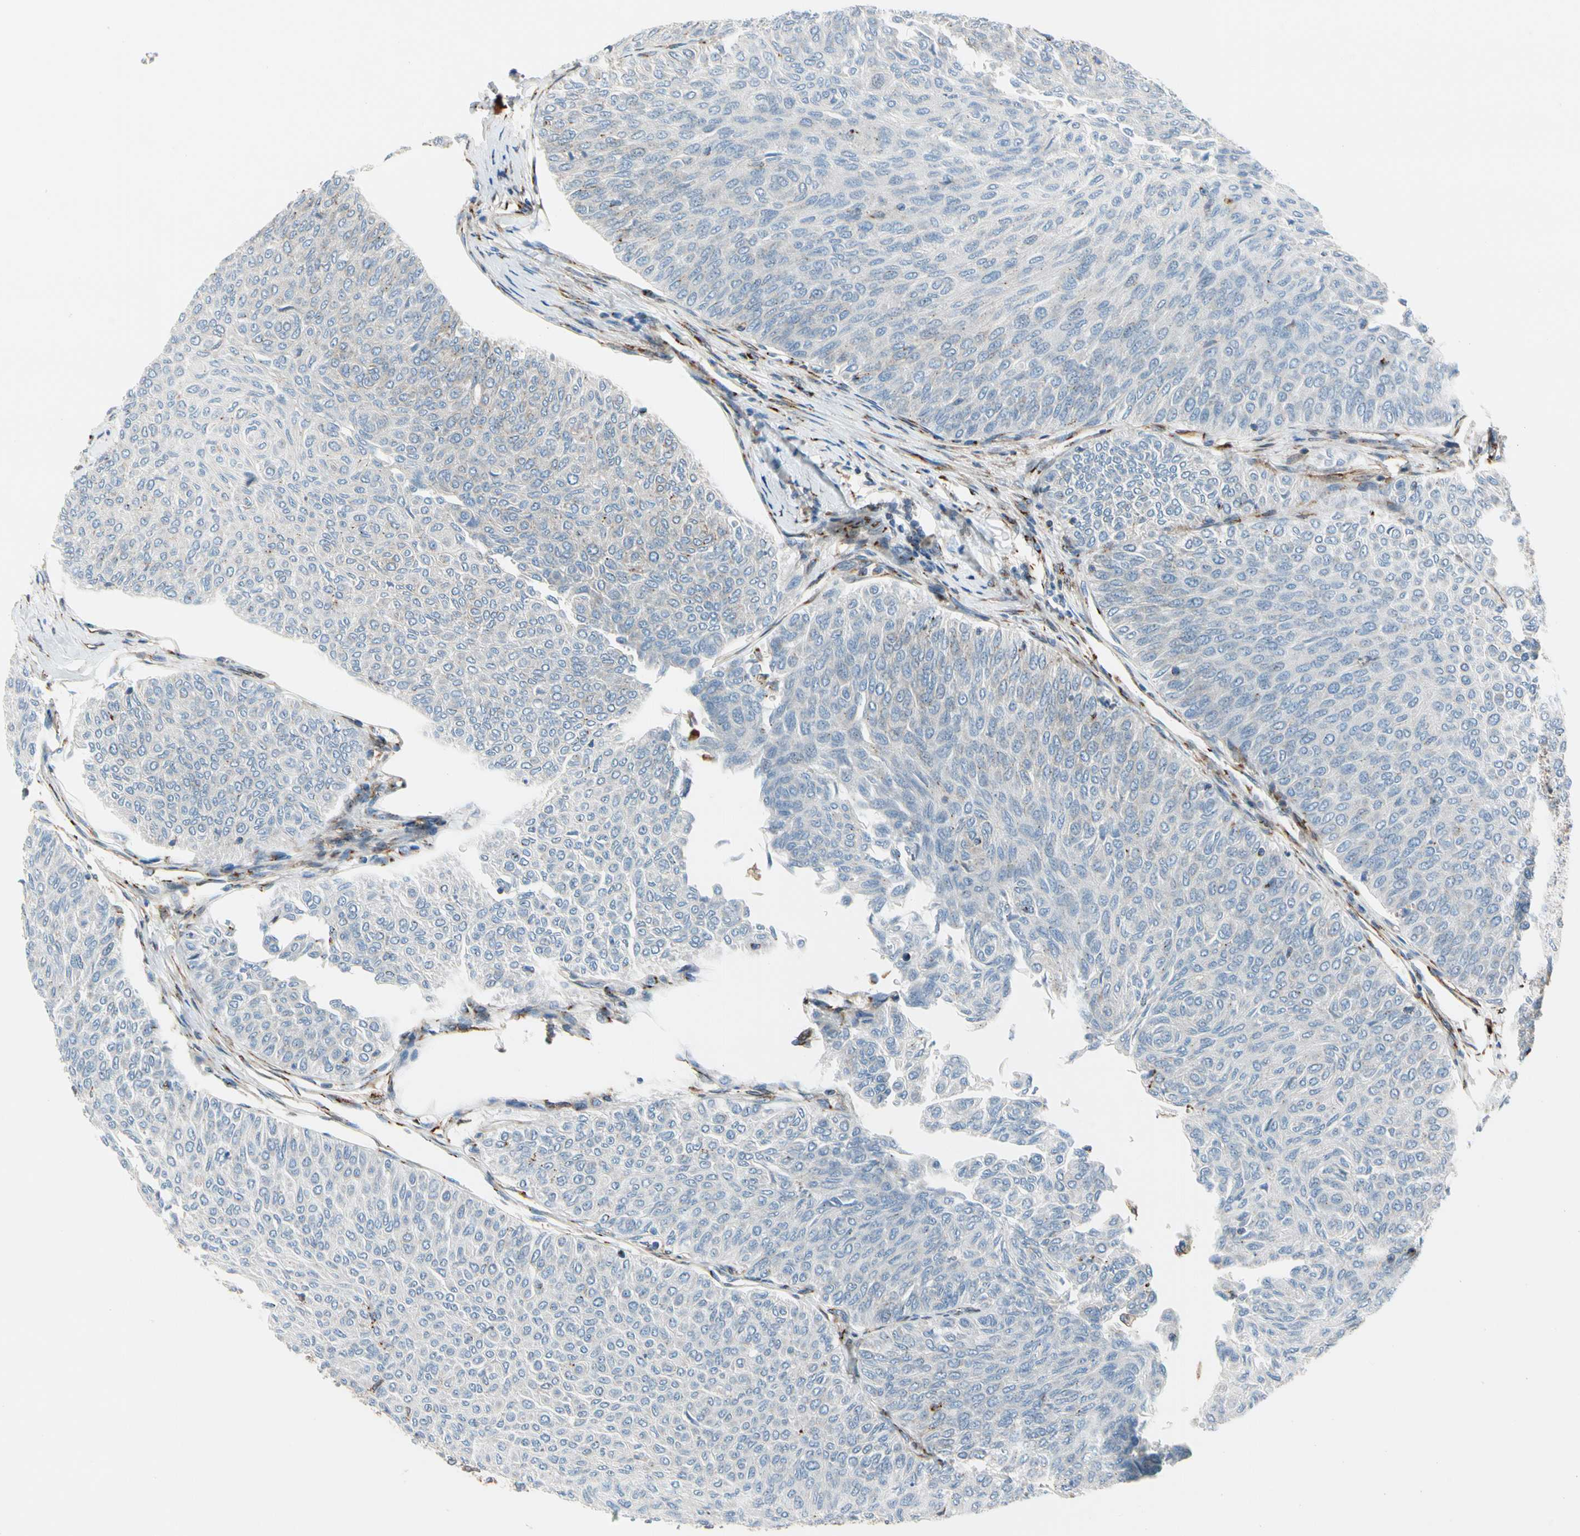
{"staining": {"intensity": "negative", "quantity": "none", "location": "none"}, "tissue": "urothelial cancer", "cell_type": "Tumor cells", "image_type": "cancer", "snomed": [{"axis": "morphology", "description": "Urothelial carcinoma, Low grade"}, {"axis": "topography", "description": "Urinary bladder"}], "caption": "This photomicrograph is of urothelial cancer stained with IHC to label a protein in brown with the nuclei are counter-stained blue. There is no staining in tumor cells. (DAB (3,3'-diaminobenzidine) immunohistochemistry (IHC), high magnification).", "gene": "NUCB1", "patient": {"sex": "male", "age": 78}}